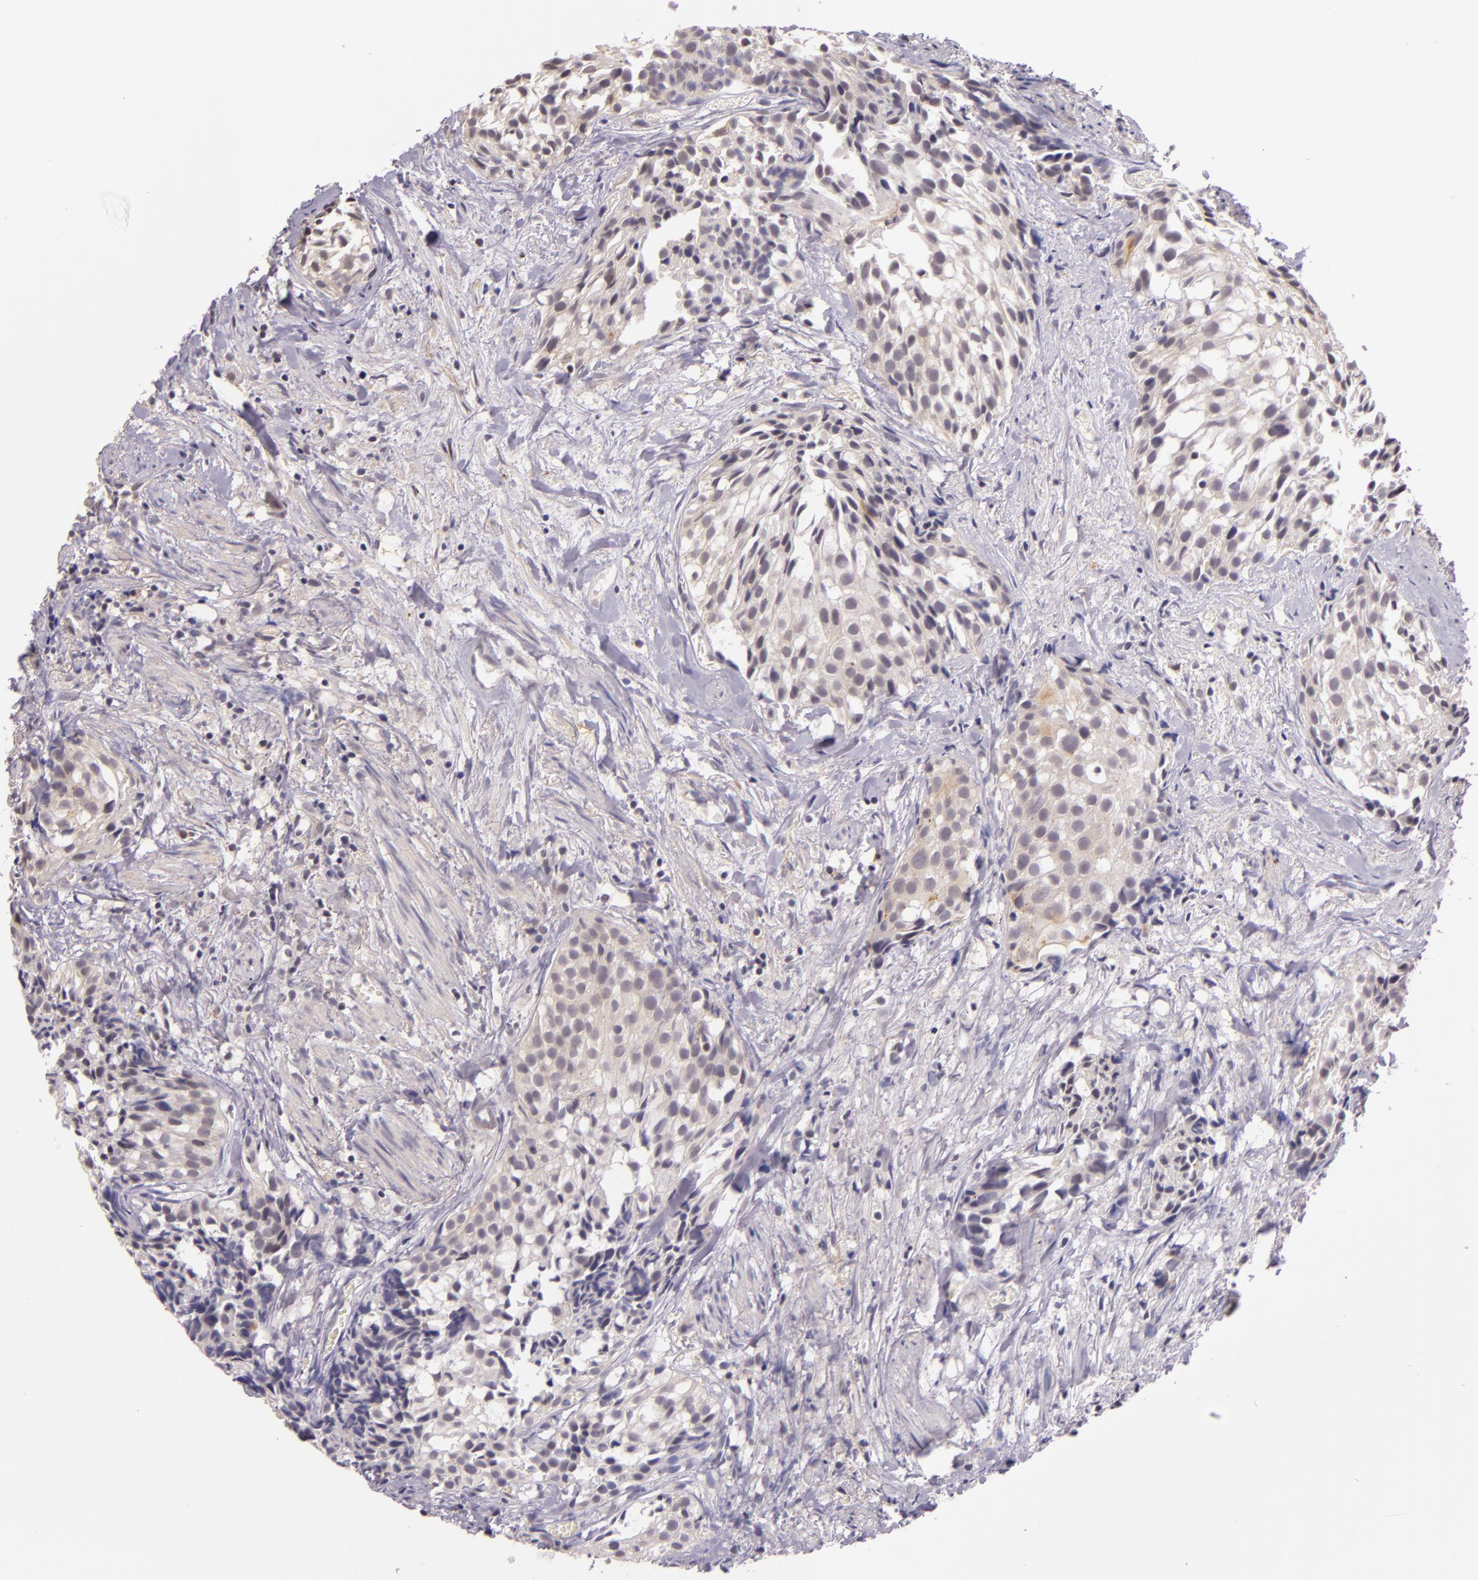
{"staining": {"intensity": "negative", "quantity": "none", "location": "none"}, "tissue": "urothelial cancer", "cell_type": "Tumor cells", "image_type": "cancer", "snomed": [{"axis": "morphology", "description": "Urothelial carcinoma, High grade"}, {"axis": "topography", "description": "Urinary bladder"}], "caption": "Protein analysis of urothelial cancer demonstrates no significant staining in tumor cells.", "gene": "ARMH4", "patient": {"sex": "female", "age": 78}}